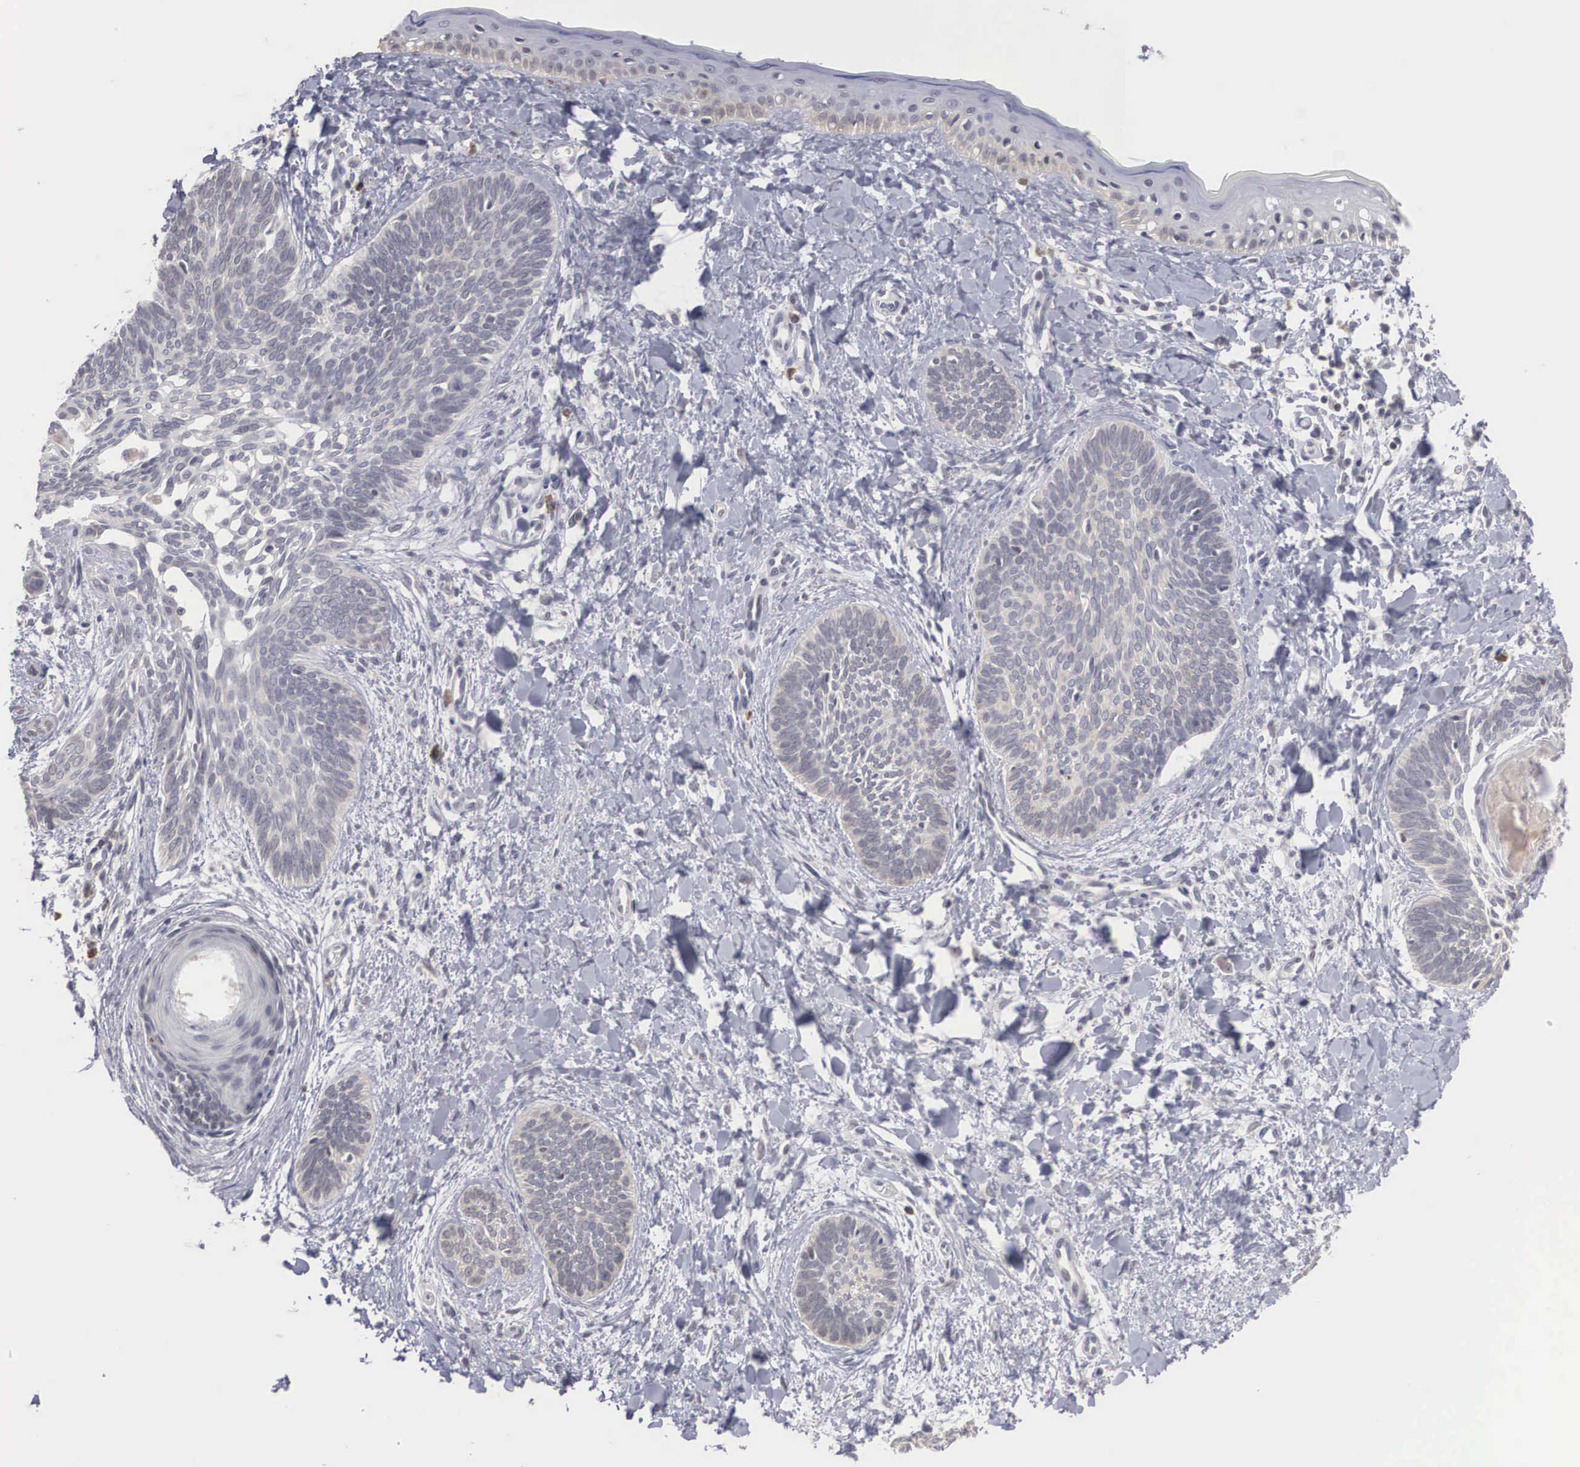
{"staining": {"intensity": "negative", "quantity": "none", "location": "none"}, "tissue": "skin cancer", "cell_type": "Tumor cells", "image_type": "cancer", "snomed": [{"axis": "morphology", "description": "Basal cell carcinoma"}, {"axis": "topography", "description": "Skin"}], "caption": "Tumor cells show no significant protein positivity in basal cell carcinoma (skin). Nuclei are stained in blue.", "gene": "WDR89", "patient": {"sex": "female", "age": 81}}